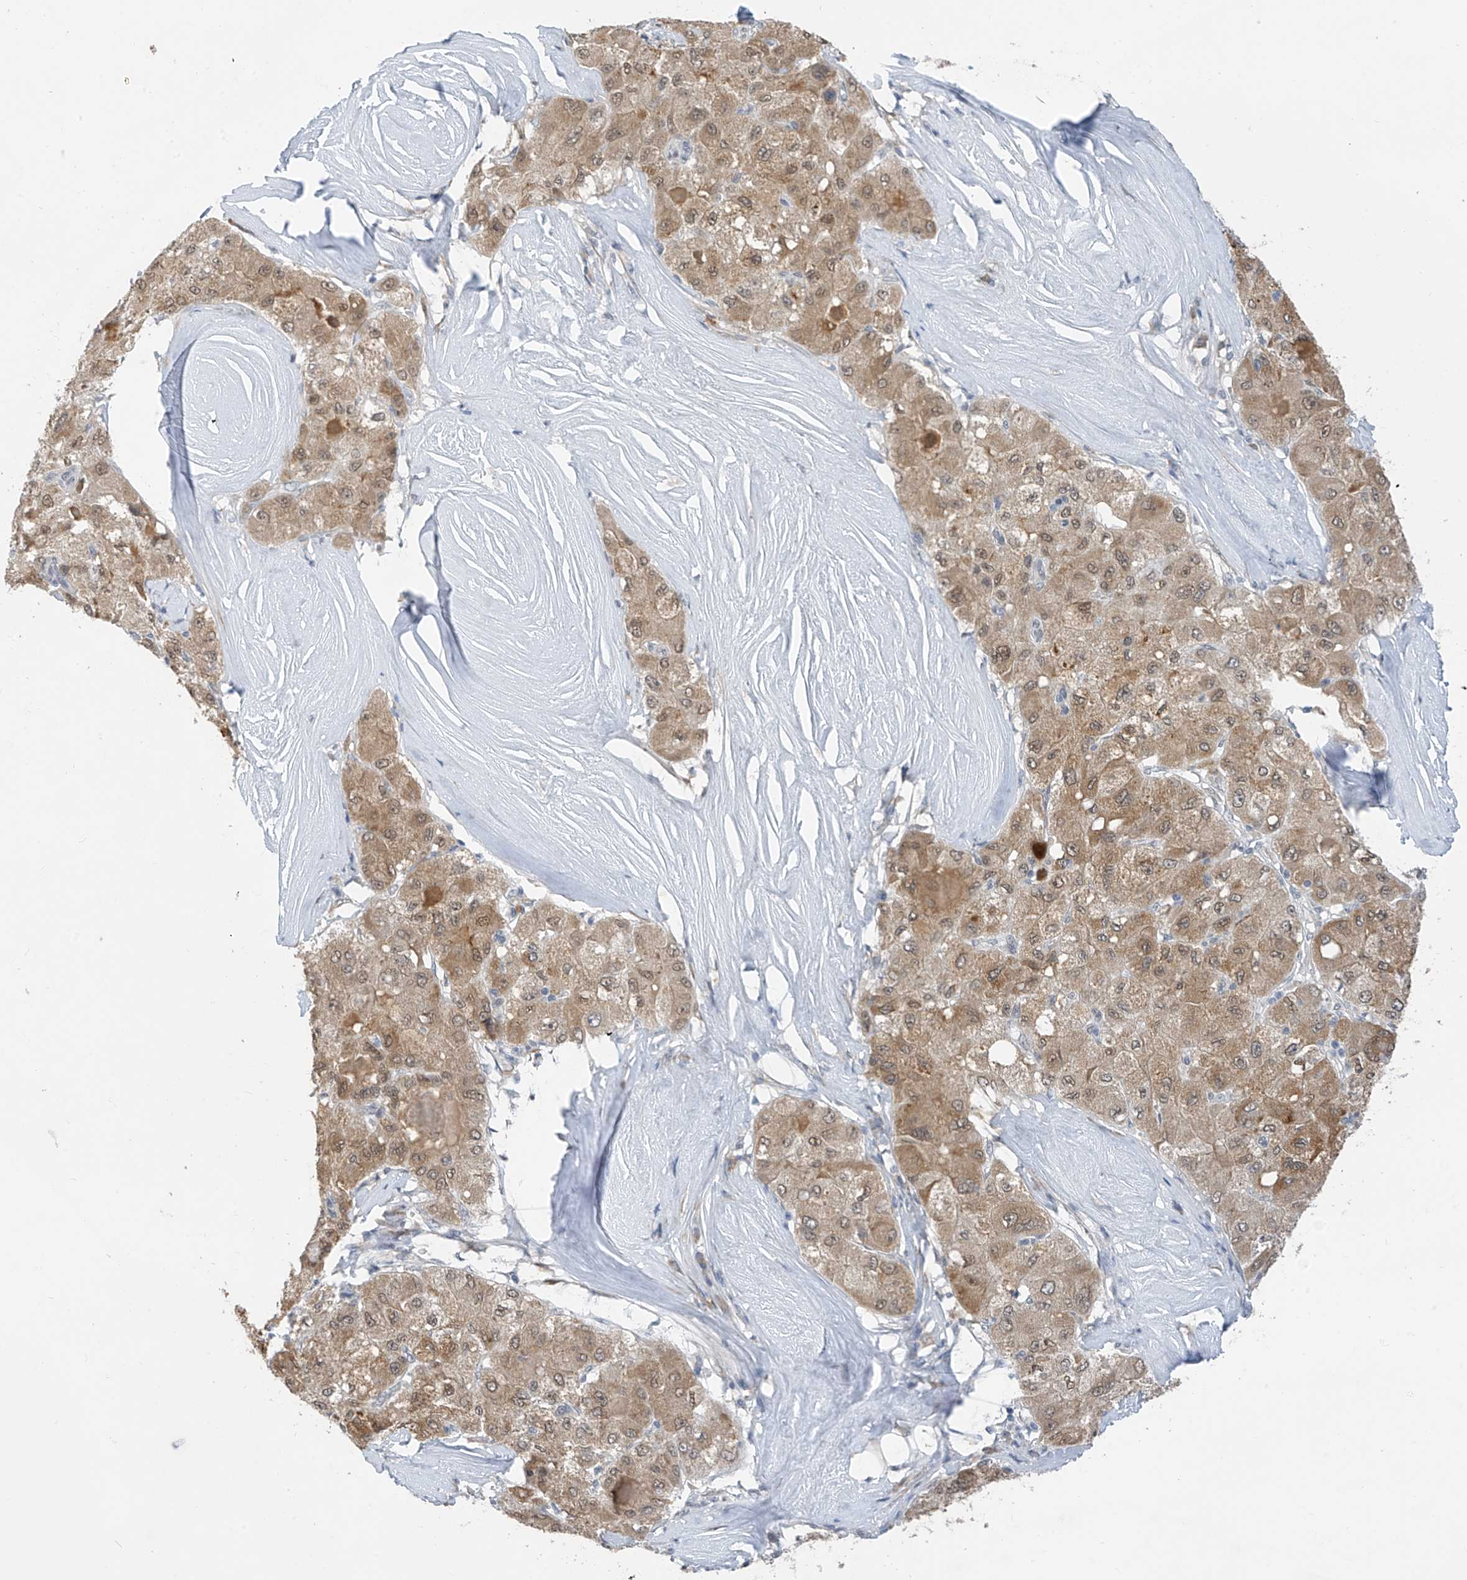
{"staining": {"intensity": "moderate", "quantity": ">75%", "location": "cytoplasmic/membranous,nuclear"}, "tissue": "liver cancer", "cell_type": "Tumor cells", "image_type": "cancer", "snomed": [{"axis": "morphology", "description": "Carcinoma, Hepatocellular, NOS"}, {"axis": "topography", "description": "Liver"}], "caption": "About >75% of tumor cells in human liver cancer (hepatocellular carcinoma) show moderate cytoplasmic/membranous and nuclear protein staining as visualized by brown immunohistochemical staining.", "gene": "CYP4V2", "patient": {"sex": "male", "age": 80}}